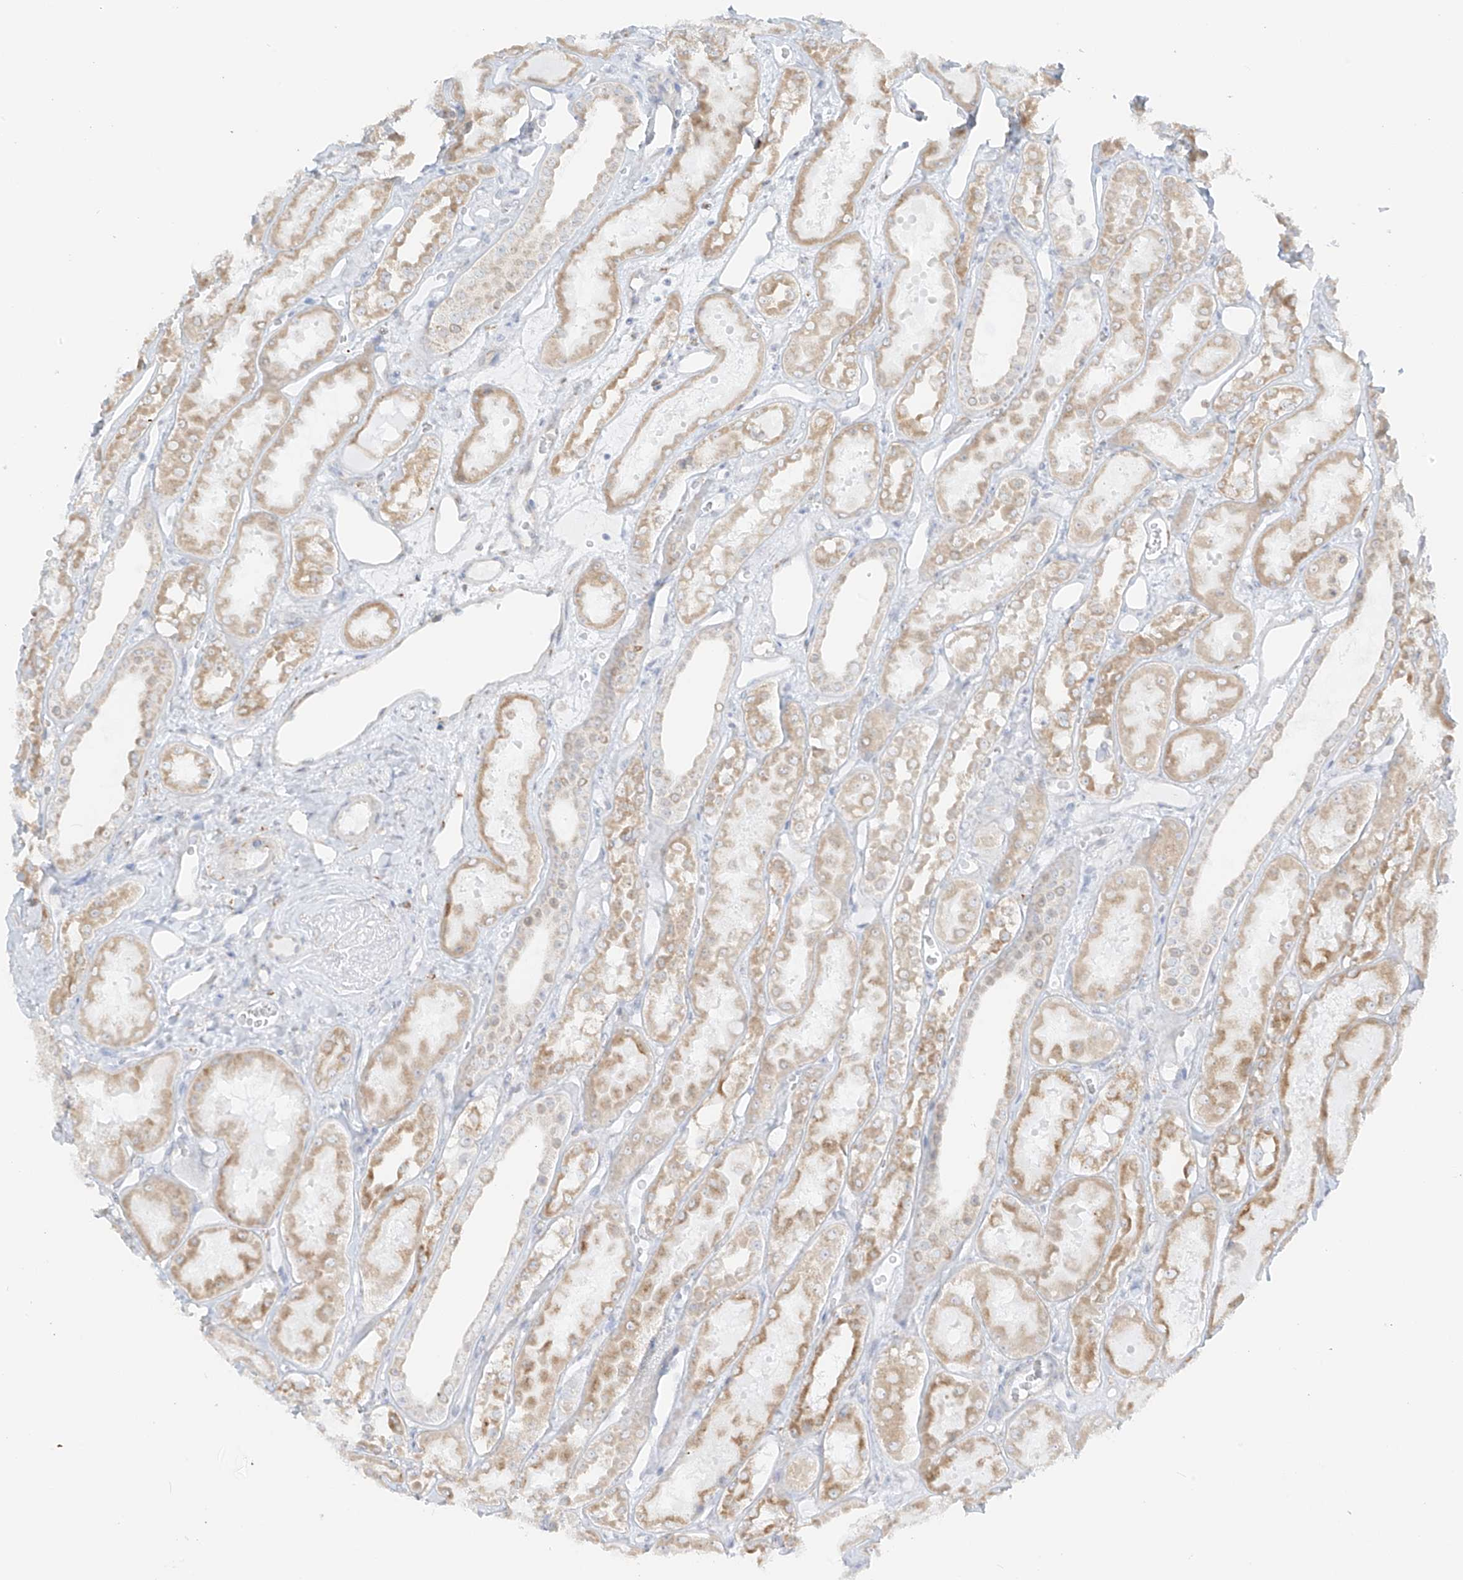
{"staining": {"intensity": "negative", "quantity": "none", "location": "none"}, "tissue": "kidney", "cell_type": "Cells in glomeruli", "image_type": "normal", "snomed": [{"axis": "morphology", "description": "Normal tissue, NOS"}, {"axis": "topography", "description": "Kidney"}], "caption": "The image exhibits no significant staining in cells in glomeruli of kidney.", "gene": "LRRC59", "patient": {"sex": "male", "age": 16}}